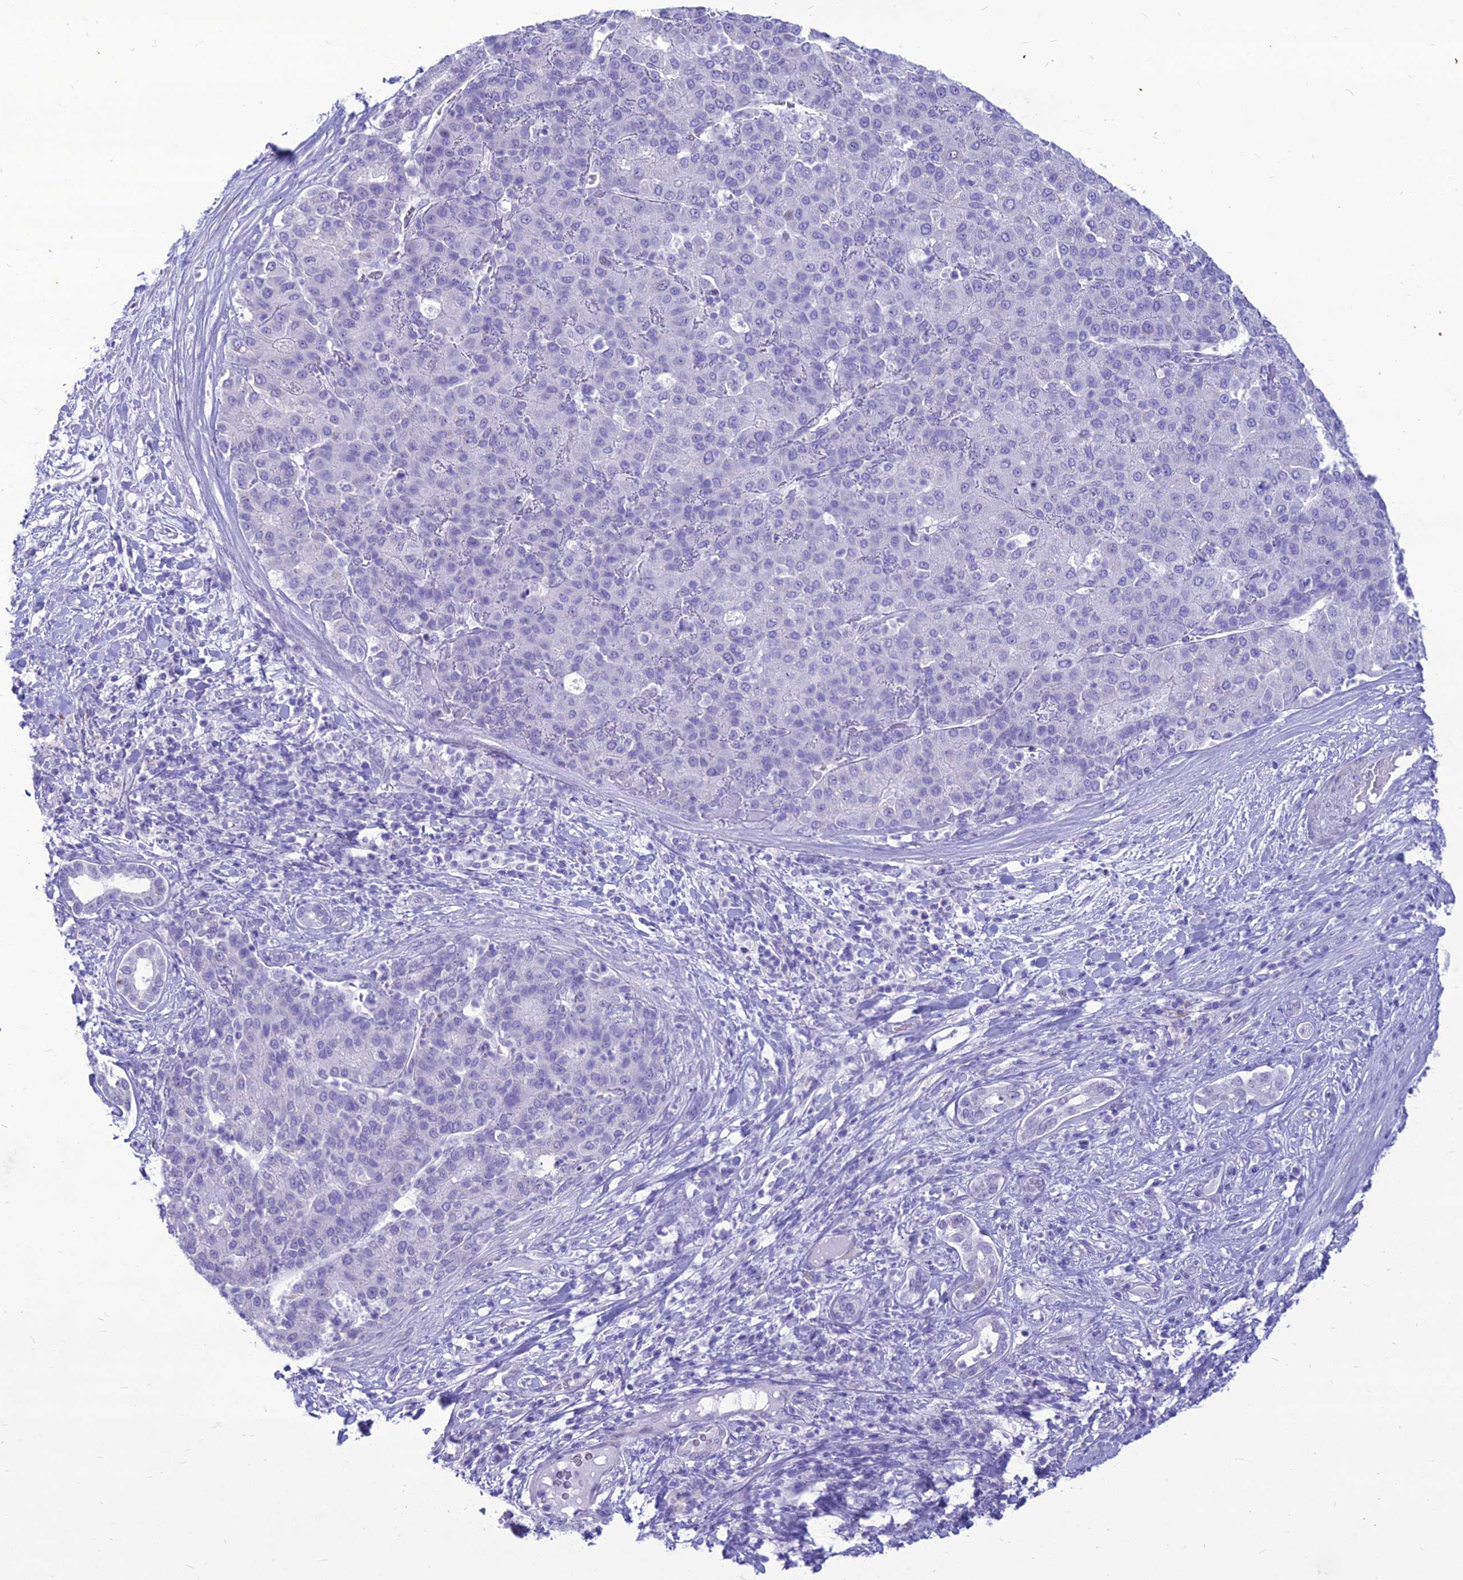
{"staining": {"intensity": "negative", "quantity": "none", "location": "none"}, "tissue": "liver cancer", "cell_type": "Tumor cells", "image_type": "cancer", "snomed": [{"axis": "morphology", "description": "Carcinoma, Hepatocellular, NOS"}, {"axis": "topography", "description": "Liver"}], "caption": "IHC micrograph of neoplastic tissue: human liver cancer (hepatocellular carcinoma) stained with DAB displays no significant protein positivity in tumor cells.", "gene": "DHX40", "patient": {"sex": "male", "age": 65}}